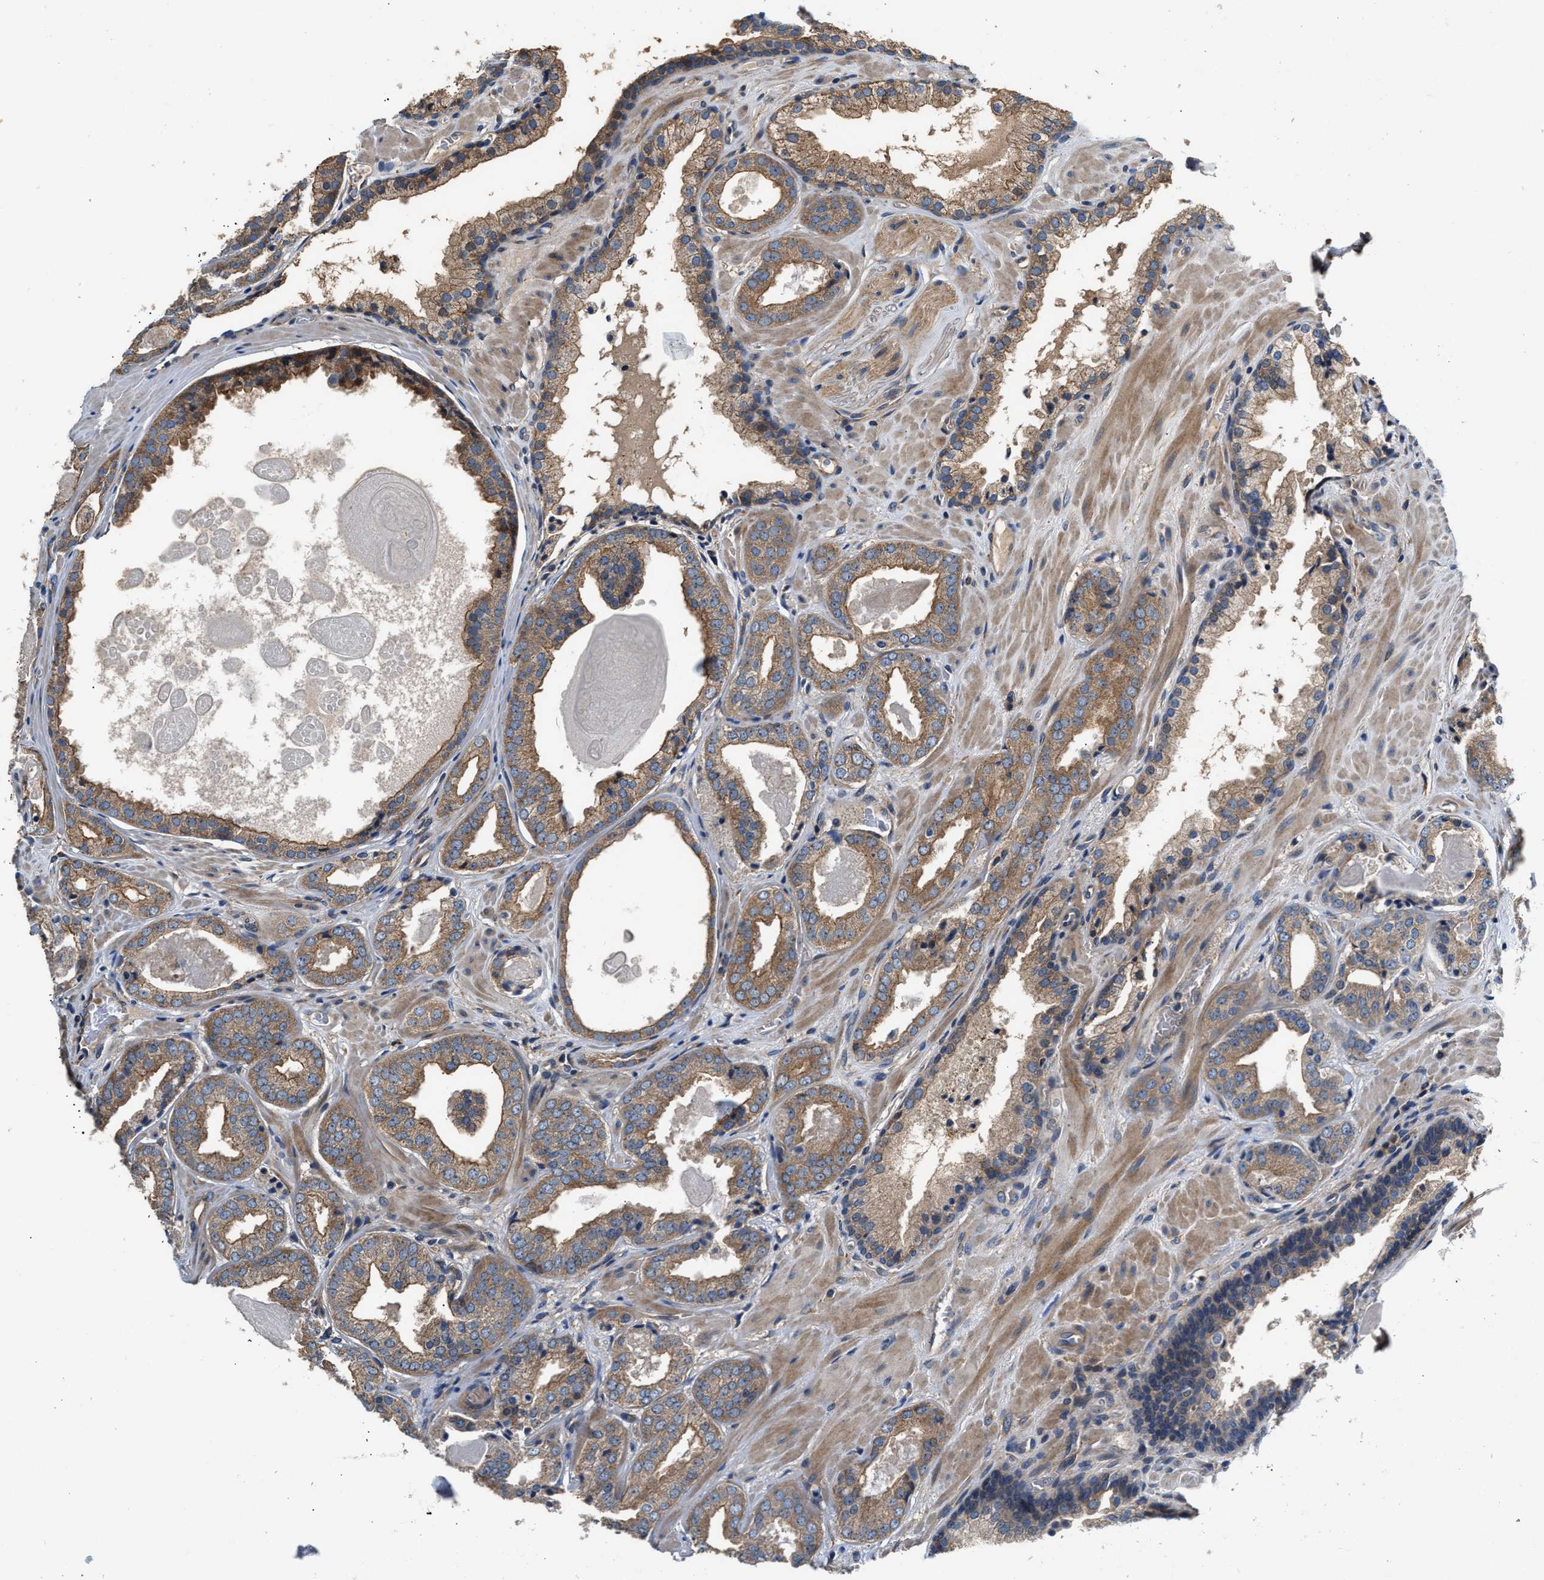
{"staining": {"intensity": "moderate", "quantity": ">75%", "location": "cytoplasmic/membranous"}, "tissue": "prostate cancer", "cell_type": "Tumor cells", "image_type": "cancer", "snomed": [{"axis": "morphology", "description": "Adenocarcinoma, Low grade"}, {"axis": "topography", "description": "Prostate"}], "caption": "The histopathology image demonstrates immunohistochemical staining of prostate cancer (low-grade adenocarcinoma). There is moderate cytoplasmic/membranous positivity is present in about >75% of tumor cells.", "gene": "TEX2", "patient": {"sex": "male", "age": 71}}